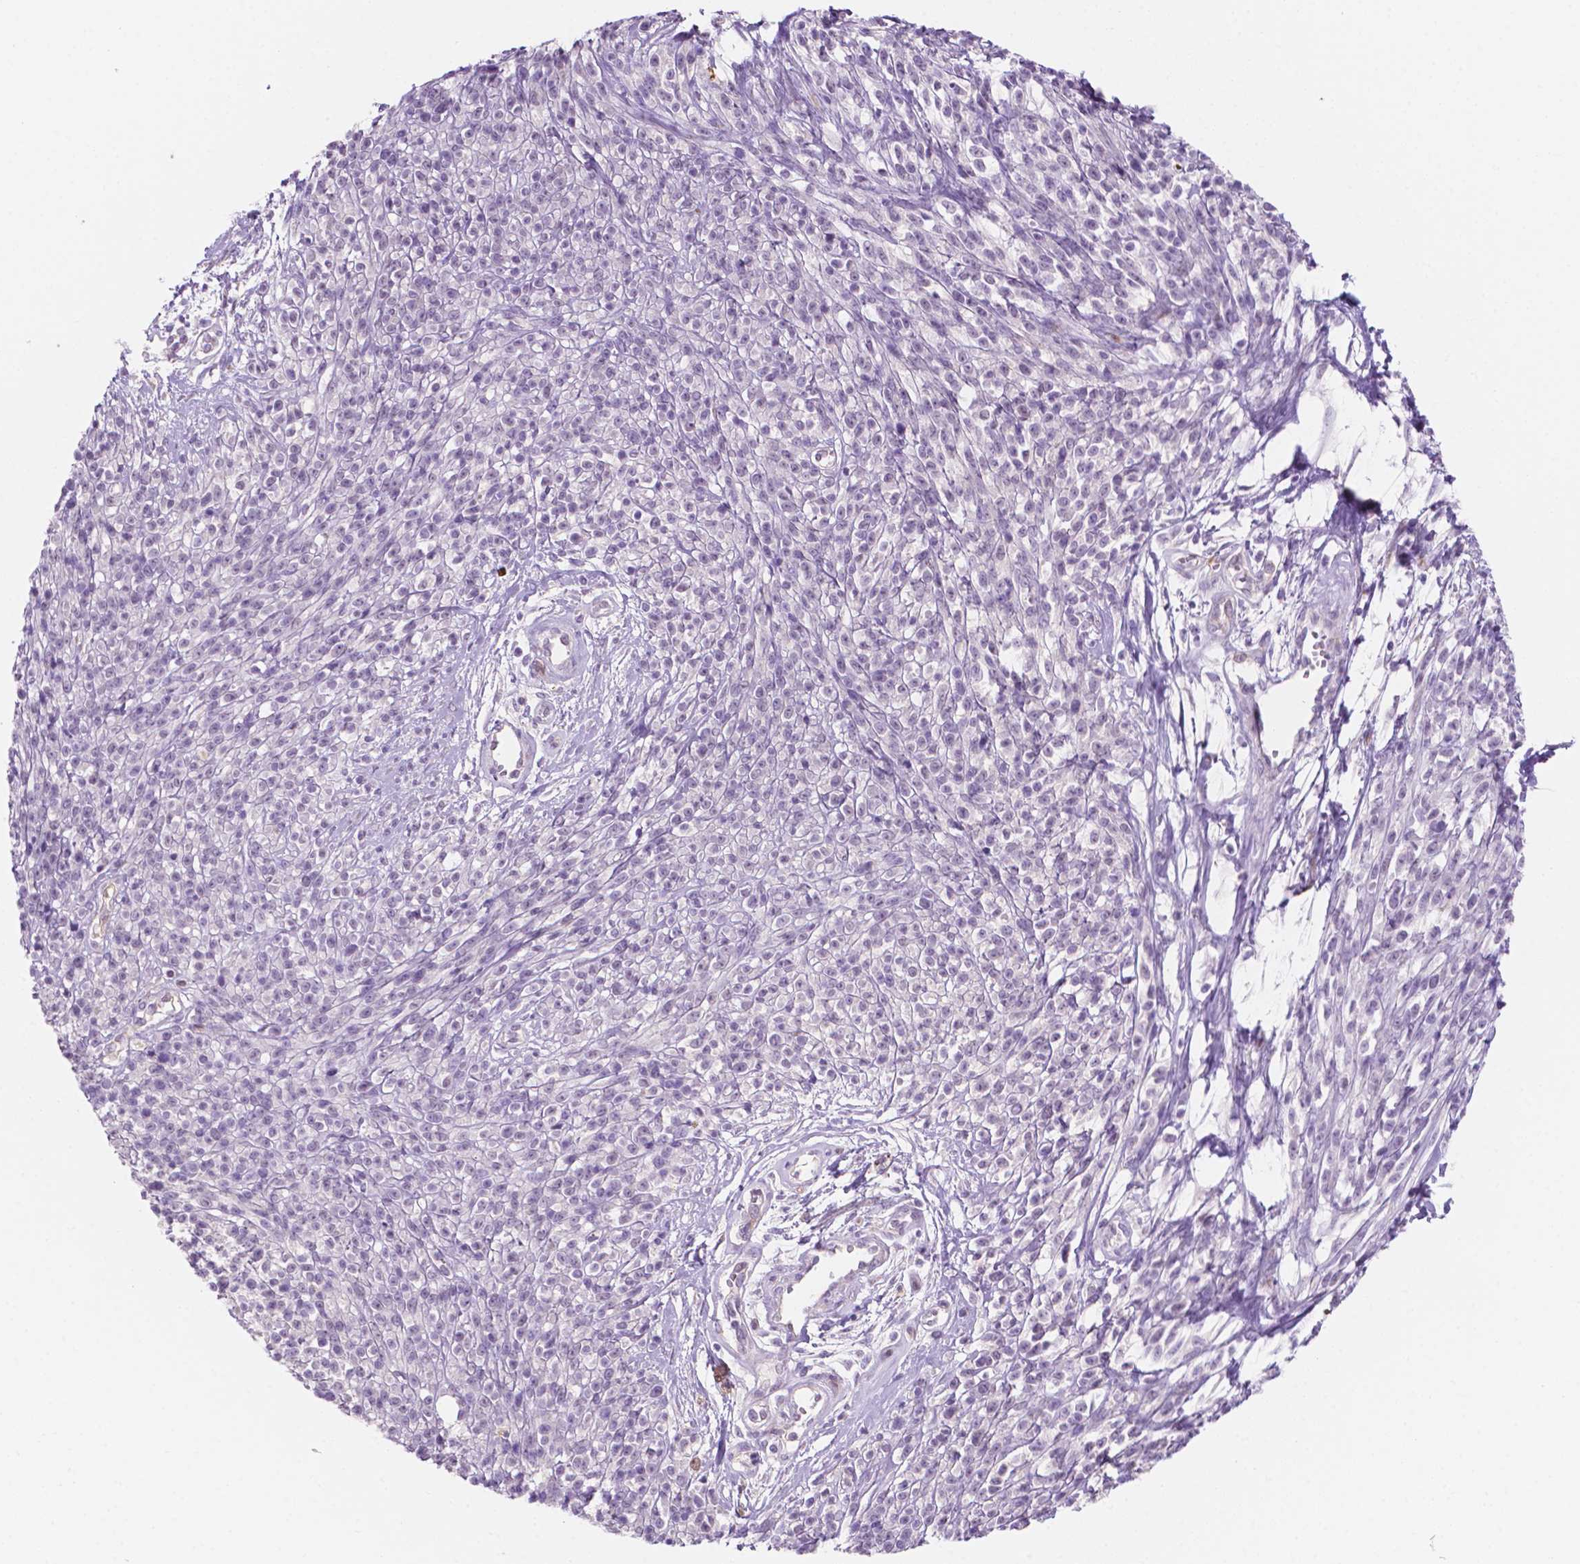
{"staining": {"intensity": "negative", "quantity": "none", "location": "none"}, "tissue": "melanoma", "cell_type": "Tumor cells", "image_type": "cancer", "snomed": [{"axis": "morphology", "description": "Malignant melanoma, NOS"}, {"axis": "topography", "description": "Skin"}, {"axis": "topography", "description": "Skin of trunk"}], "caption": "Human melanoma stained for a protein using immunohistochemistry reveals no staining in tumor cells.", "gene": "EPPK1", "patient": {"sex": "male", "age": 74}}